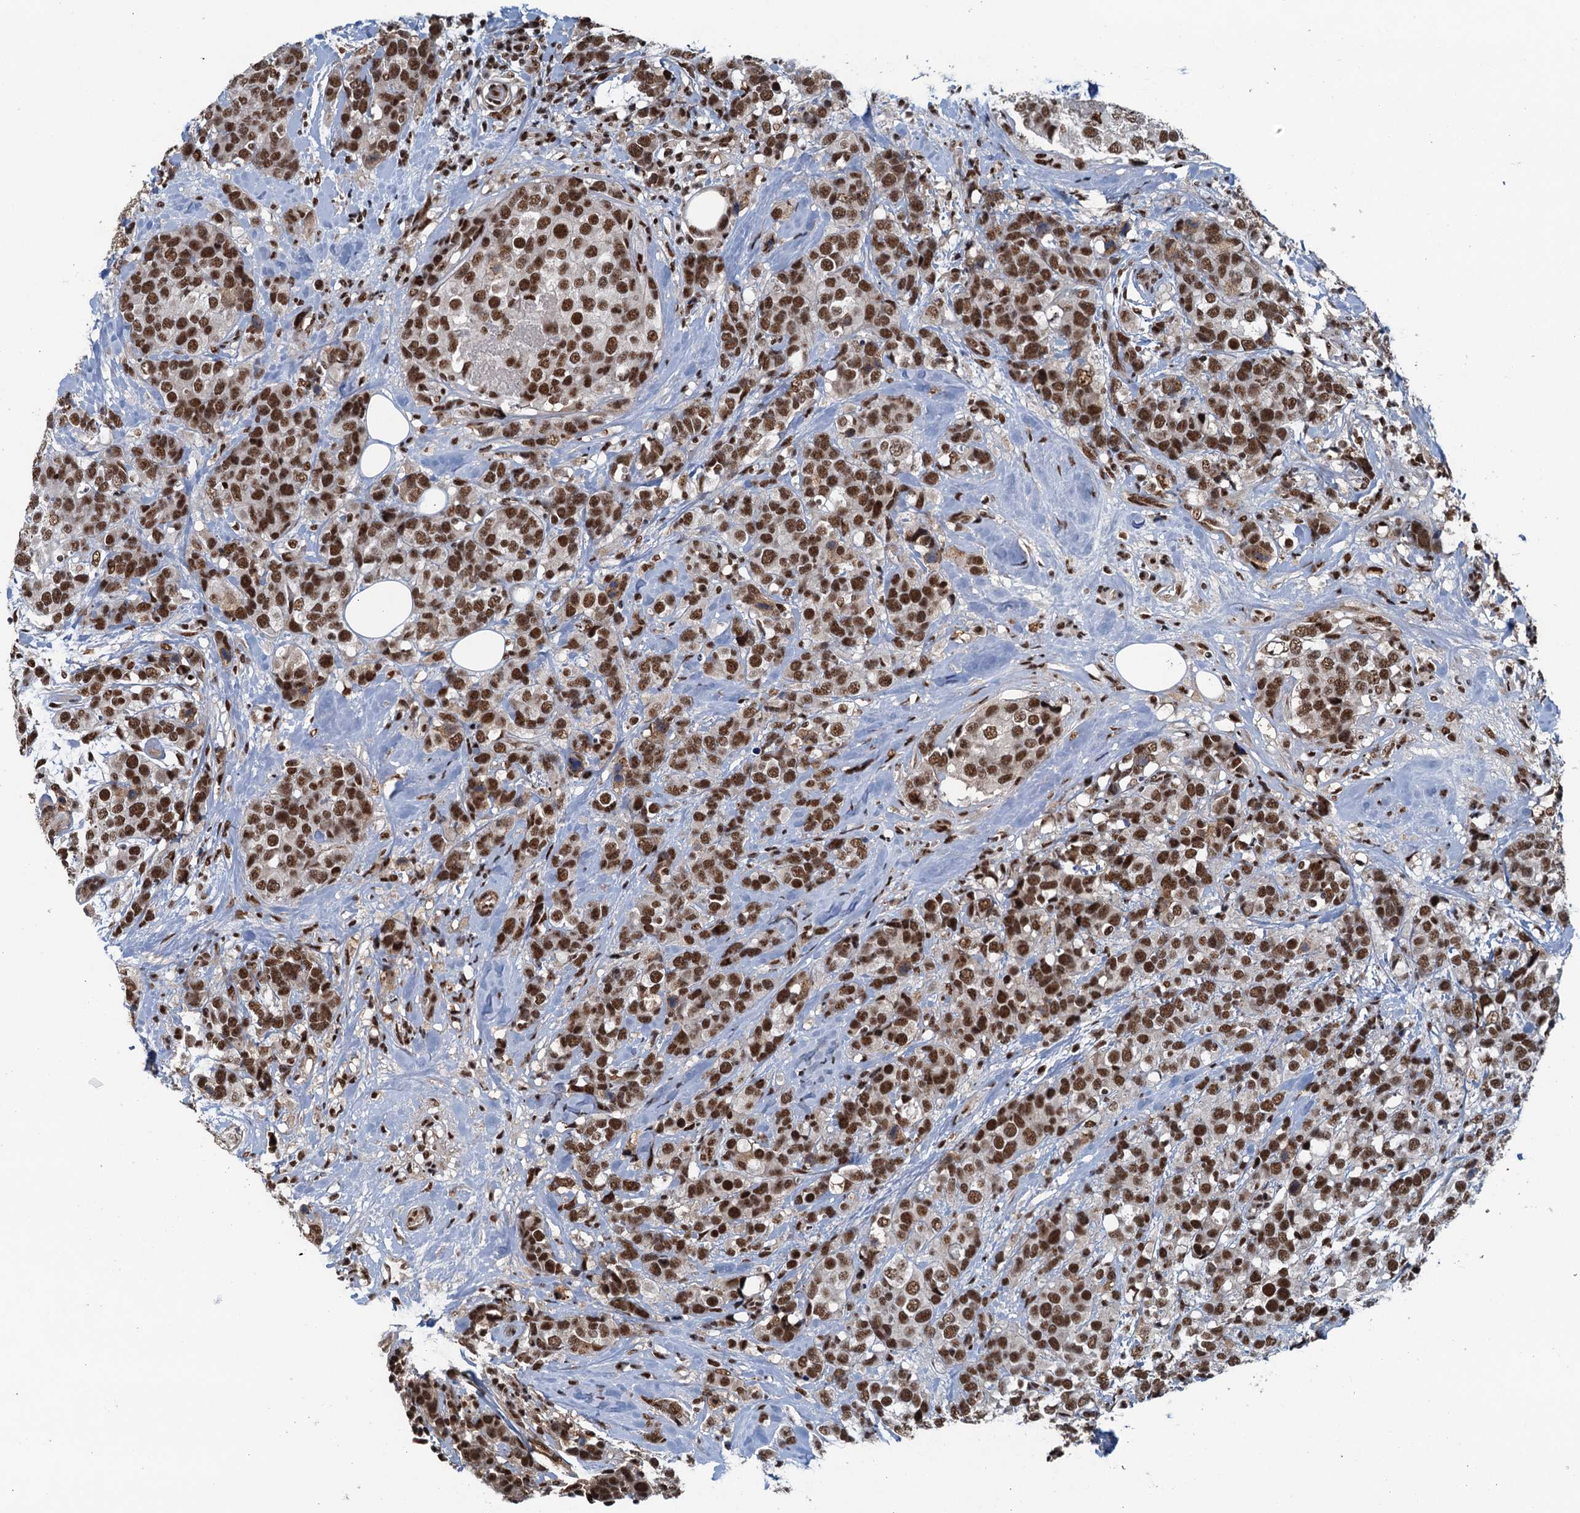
{"staining": {"intensity": "strong", "quantity": ">75%", "location": "nuclear"}, "tissue": "breast cancer", "cell_type": "Tumor cells", "image_type": "cancer", "snomed": [{"axis": "morphology", "description": "Lobular carcinoma"}, {"axis": "topography", "description": "Breast"}], "caption": "This is a histology image of immunohistochemistry staining of breast lobular carcinoma, which shows strong positivity in the nuclear of tumor cells.", "gene": "ZC3H18", "patient": {"sex": "female", "age": 59}}